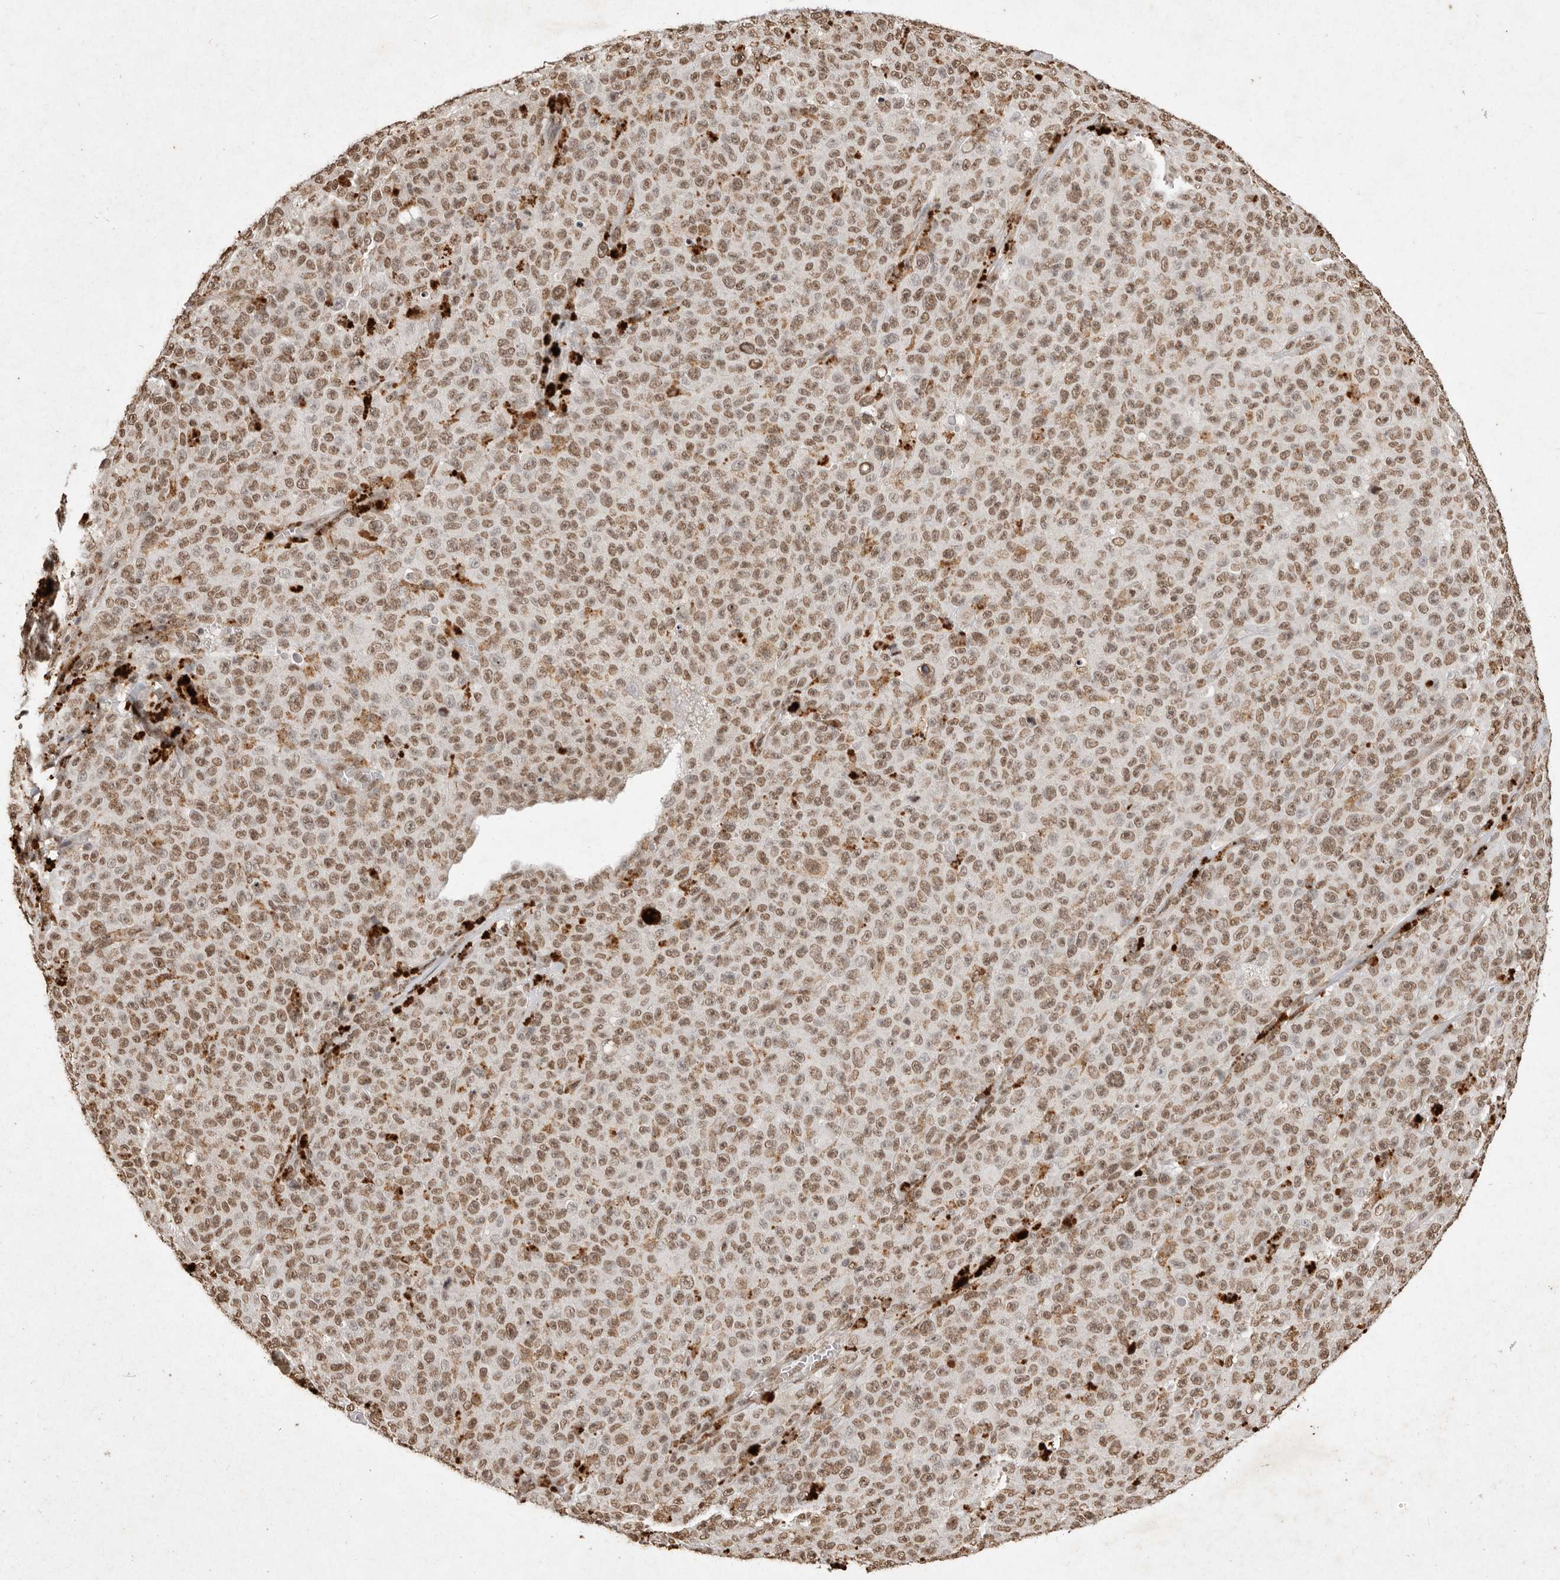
{"staining": {"intensity": "moderate", "quantity": ">75%", "location": "nuclear"}, "tissue": "melanoma", "cell_type": "Tumor cells", "image_type": "cancer", "snomed": [{"axis": "morphology", "description": "Malignant melanoma, NOS"}, {"axis": "topography", "description": "Skin"}], "caption": "An image of human malignant melanoma stained for a protein shows moderate nuclear brown staining in tumor cells.", "gene": "NKX3-2", "patient": {"sex": "female", "age": 82}}